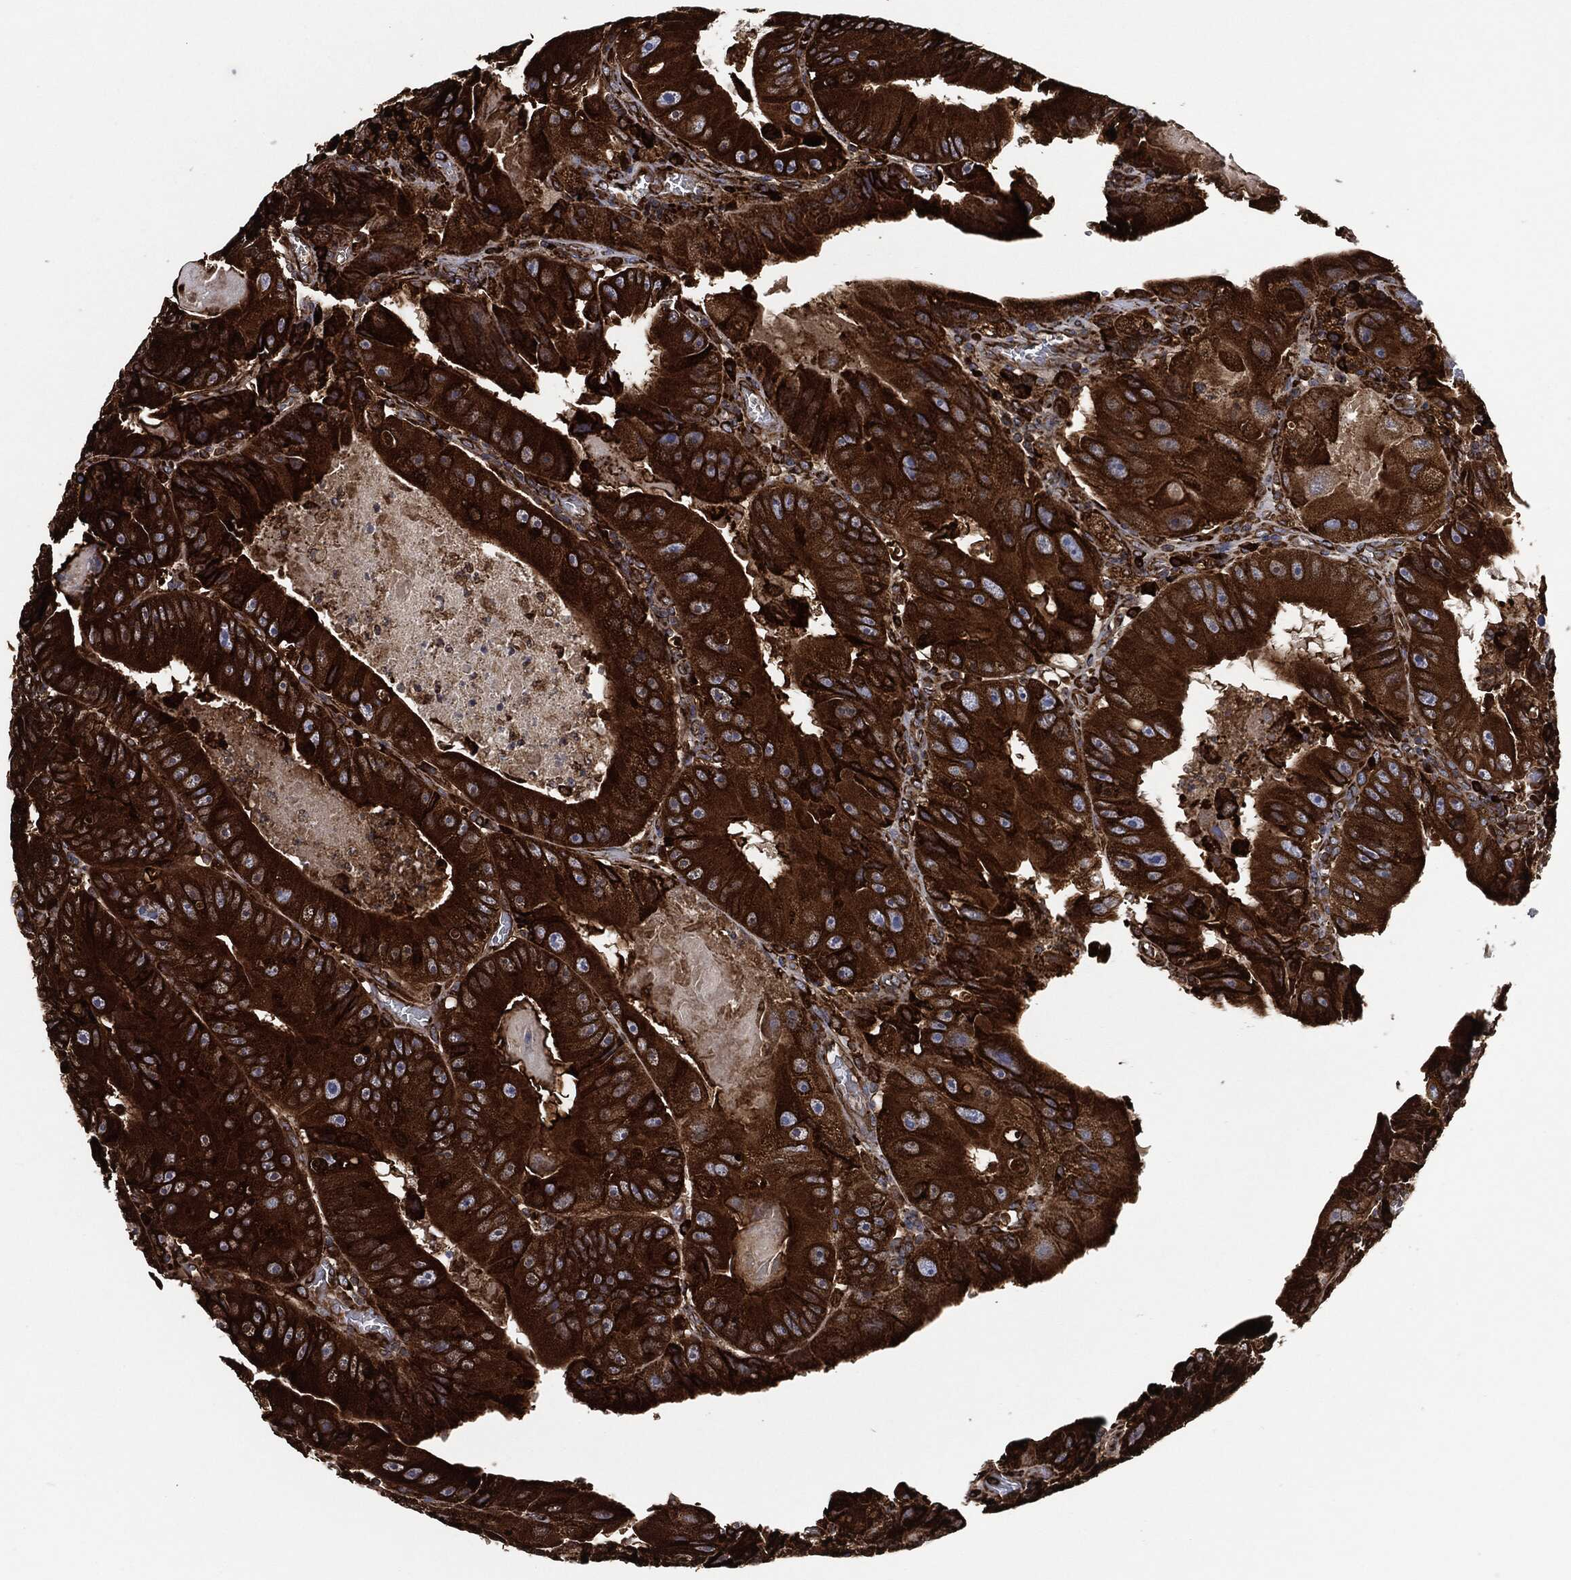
{"staining": {"intensity": "strong", "quantity": ">75%", "location": "cytoplasmic/membranous"}, "tissue": "colorectal cancer", "cell_type": "Tumor cells", "image_type": "cancer", "snomed": [{"axis": "morphology", "description": "Adenocarcinoma, NOS"}, {"axis": "topography", "description": "Colon"}], "caption": "Immunohistochemistry photomicrograph of colorectal adenocarcinoma stained for a protein (brown), which demonstrates high levels of strong cytoplasmic/membranous staining in about >75% of tumor cells.", "gene": "AMFR", "patient": {"sex": "female", "age": 86}}